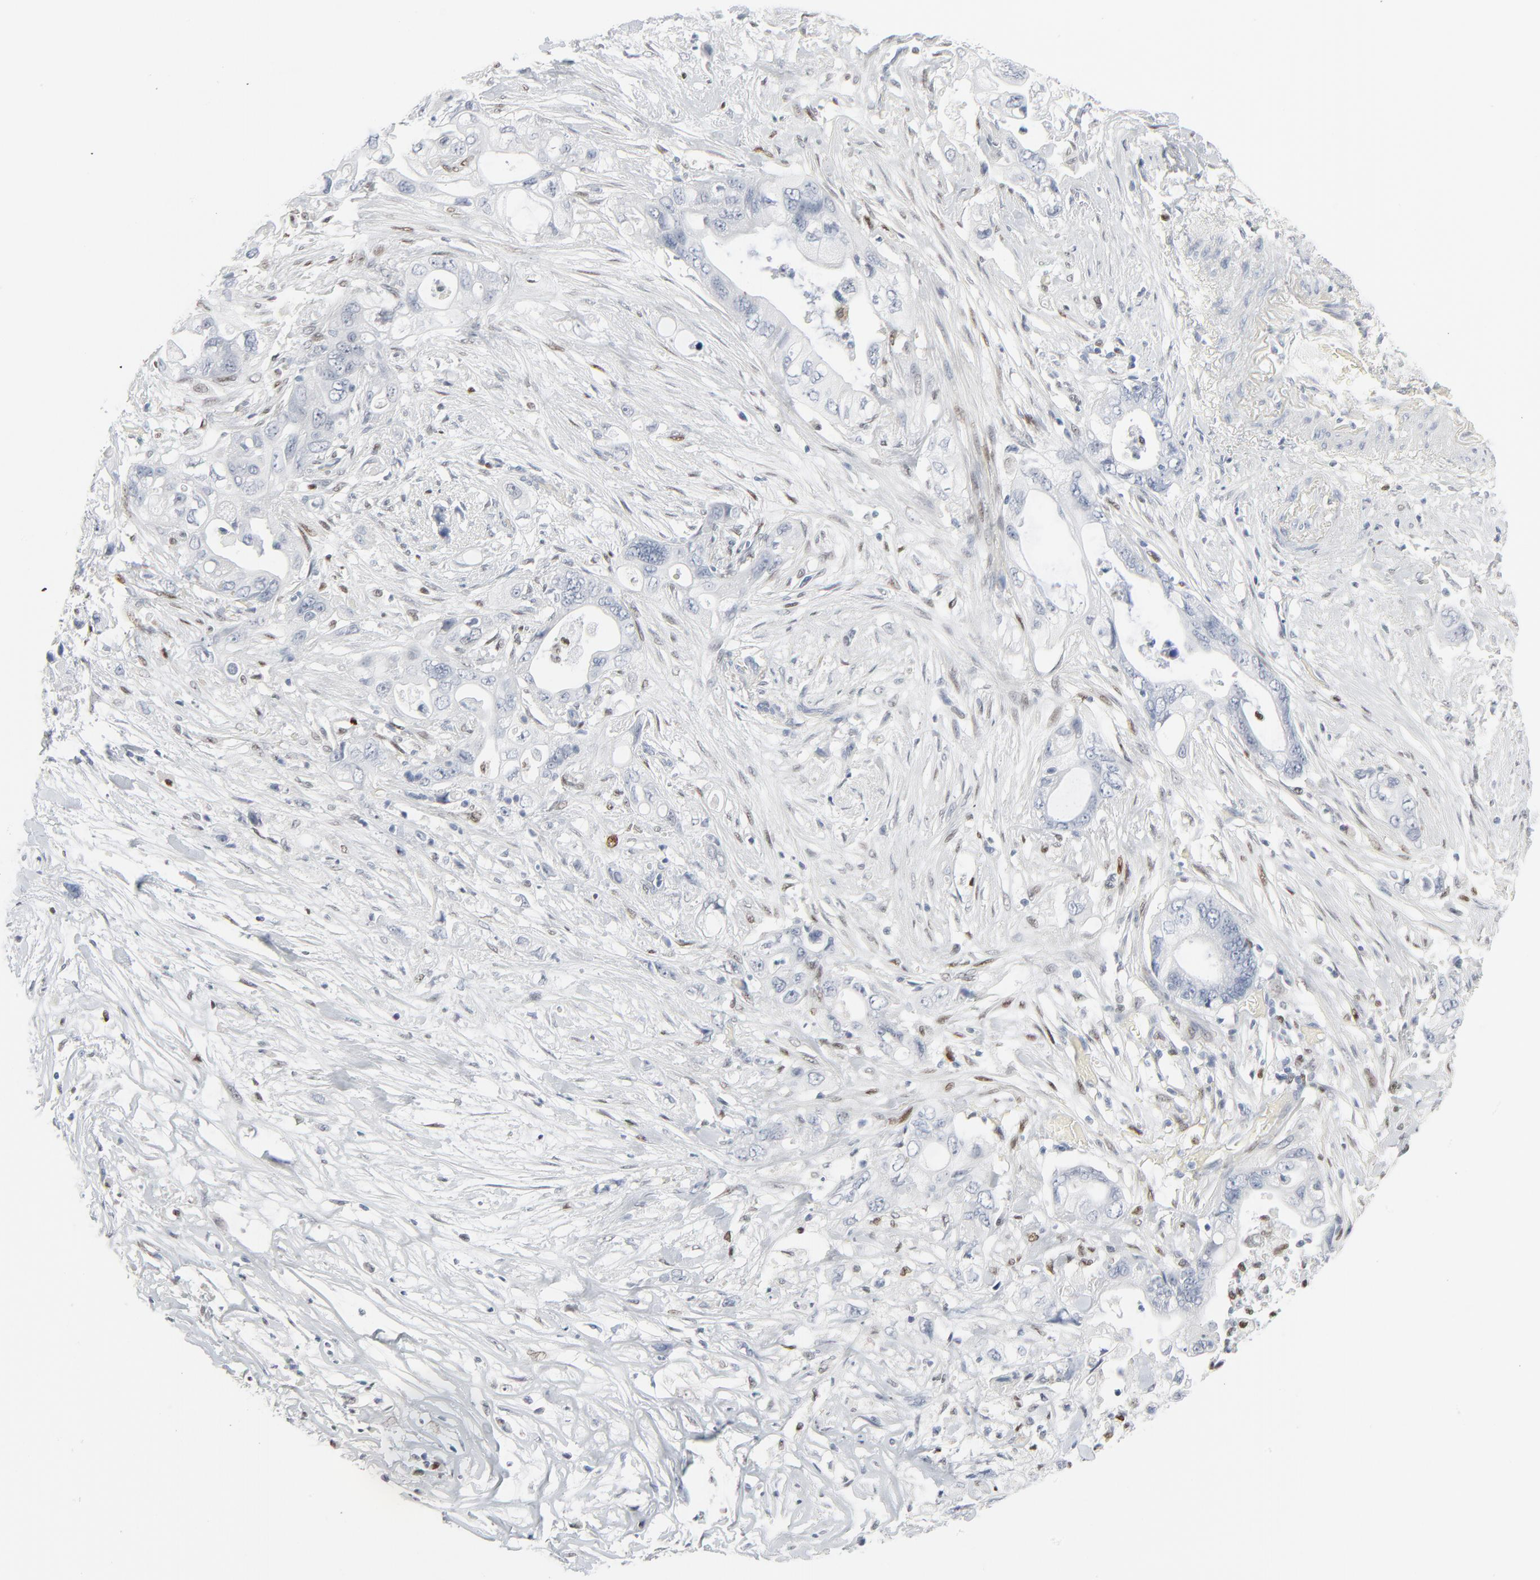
{"staining": {"intensity": "negative", "quantity": "none", "location": "none"}, "tissue": "pancreatic cancer", "cell_type": "Tumor cells", "image_type": "cancer", "snomed": [{"axis": "morphology", "description": "Normal tissue, NOS"}, {"axis": "topography", "description": "Pancreas"}], "caption": "Pancreatic cancer was stained to show a protein in brown. There is no significant positivity in tumor cells.", "gene": "MITF", "patient": {"sex": "male", "age": 42}}